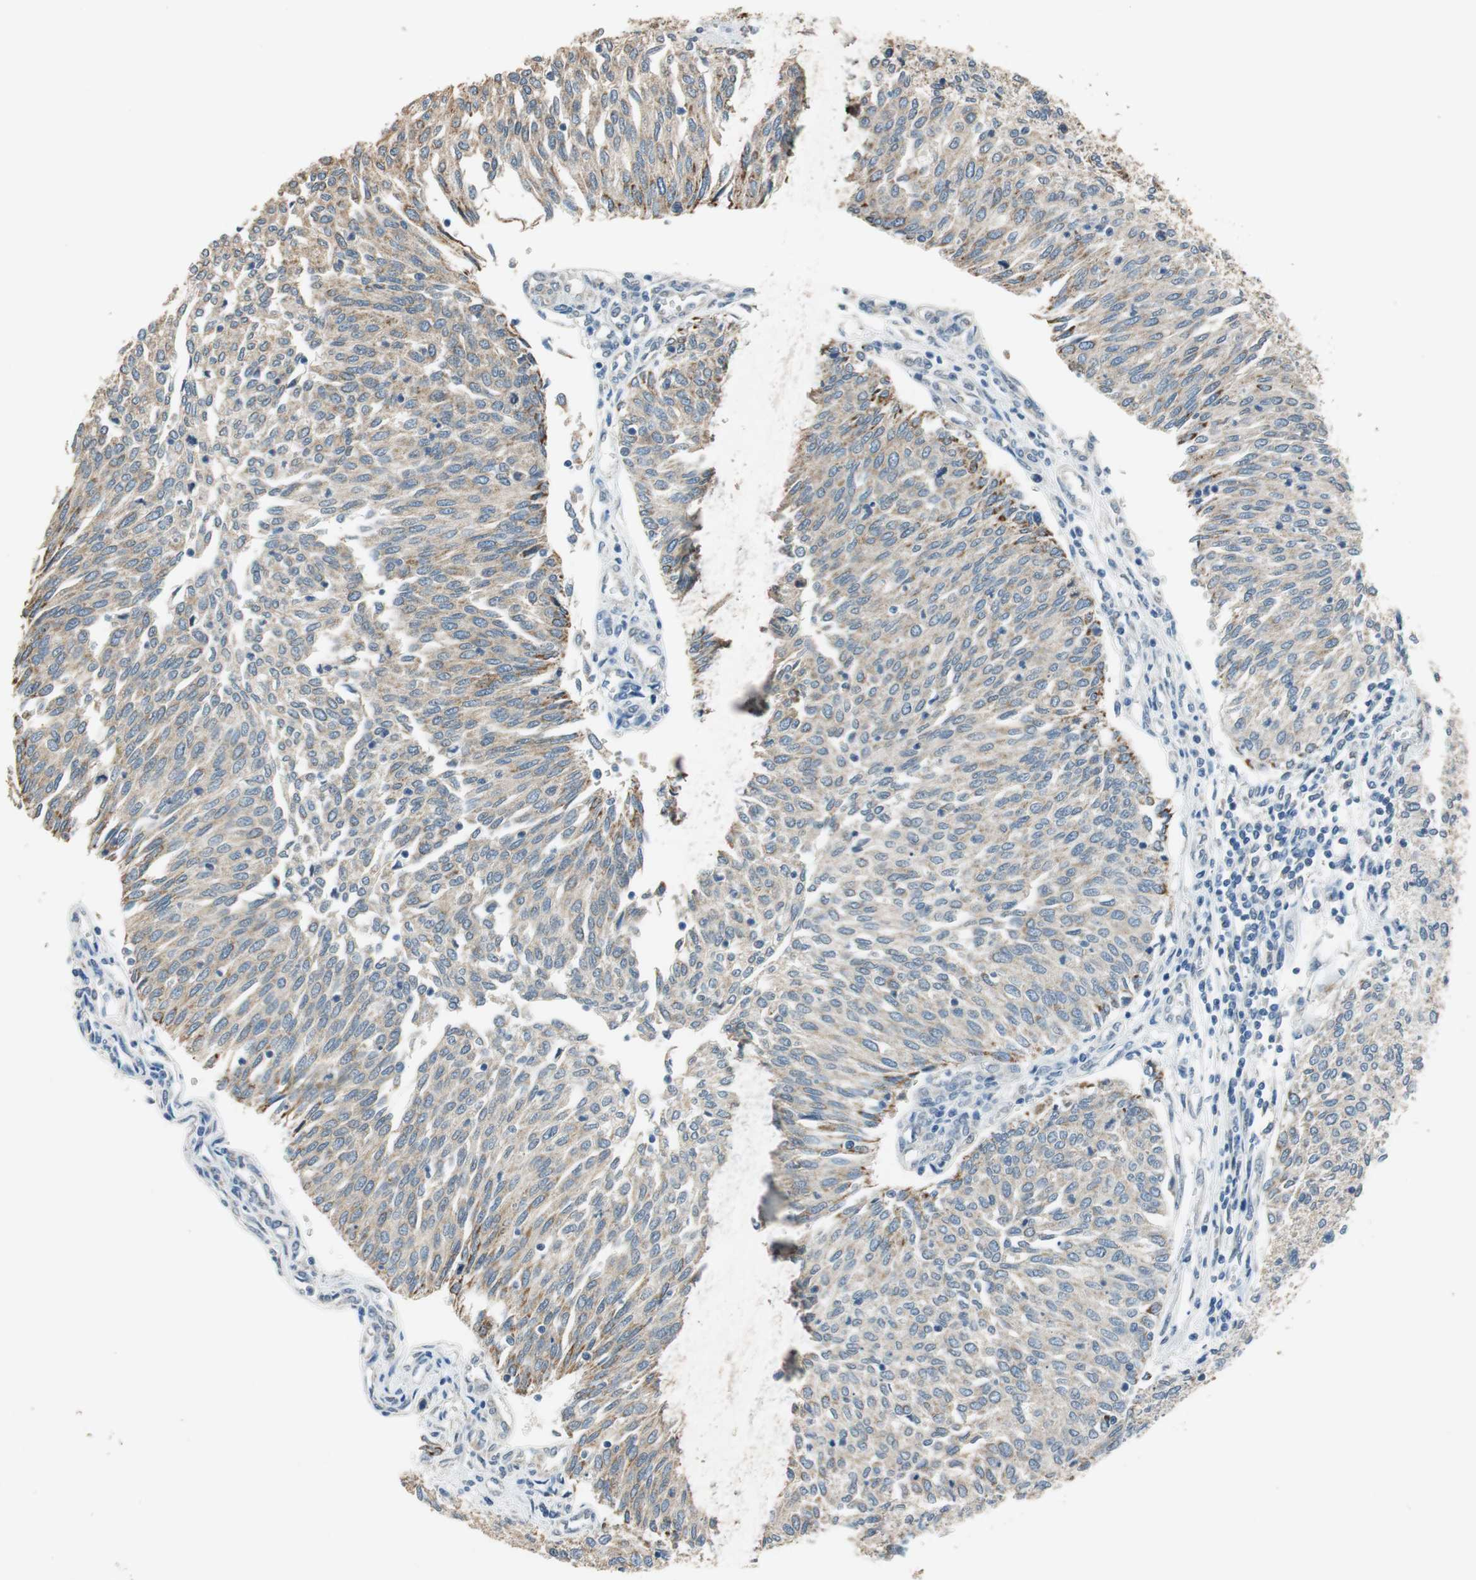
{"staining": {"intensity": "moderate", "quantity": "25%-75%", "location": "cytoplasmic/membranous"}, "tissue": "urothelial cancer", "cell_type": "Tumor cells", "image_type": "cancer", "snomed": [{"axis": "morphology", "description": "Urothelial carcinoma, Low grade"}, {"axis": "topography", "description": "Urinary bladder"}], "caption": "IHC micrograph of urothelial cancer stained for a protein (brown), which shows medium levels of moderate cytoplasmic/membranous staining in approximately 25%-75% of tumor cells.", "gene": "ALDH4A1", "patient": {"sex": "female", "age": 79}}